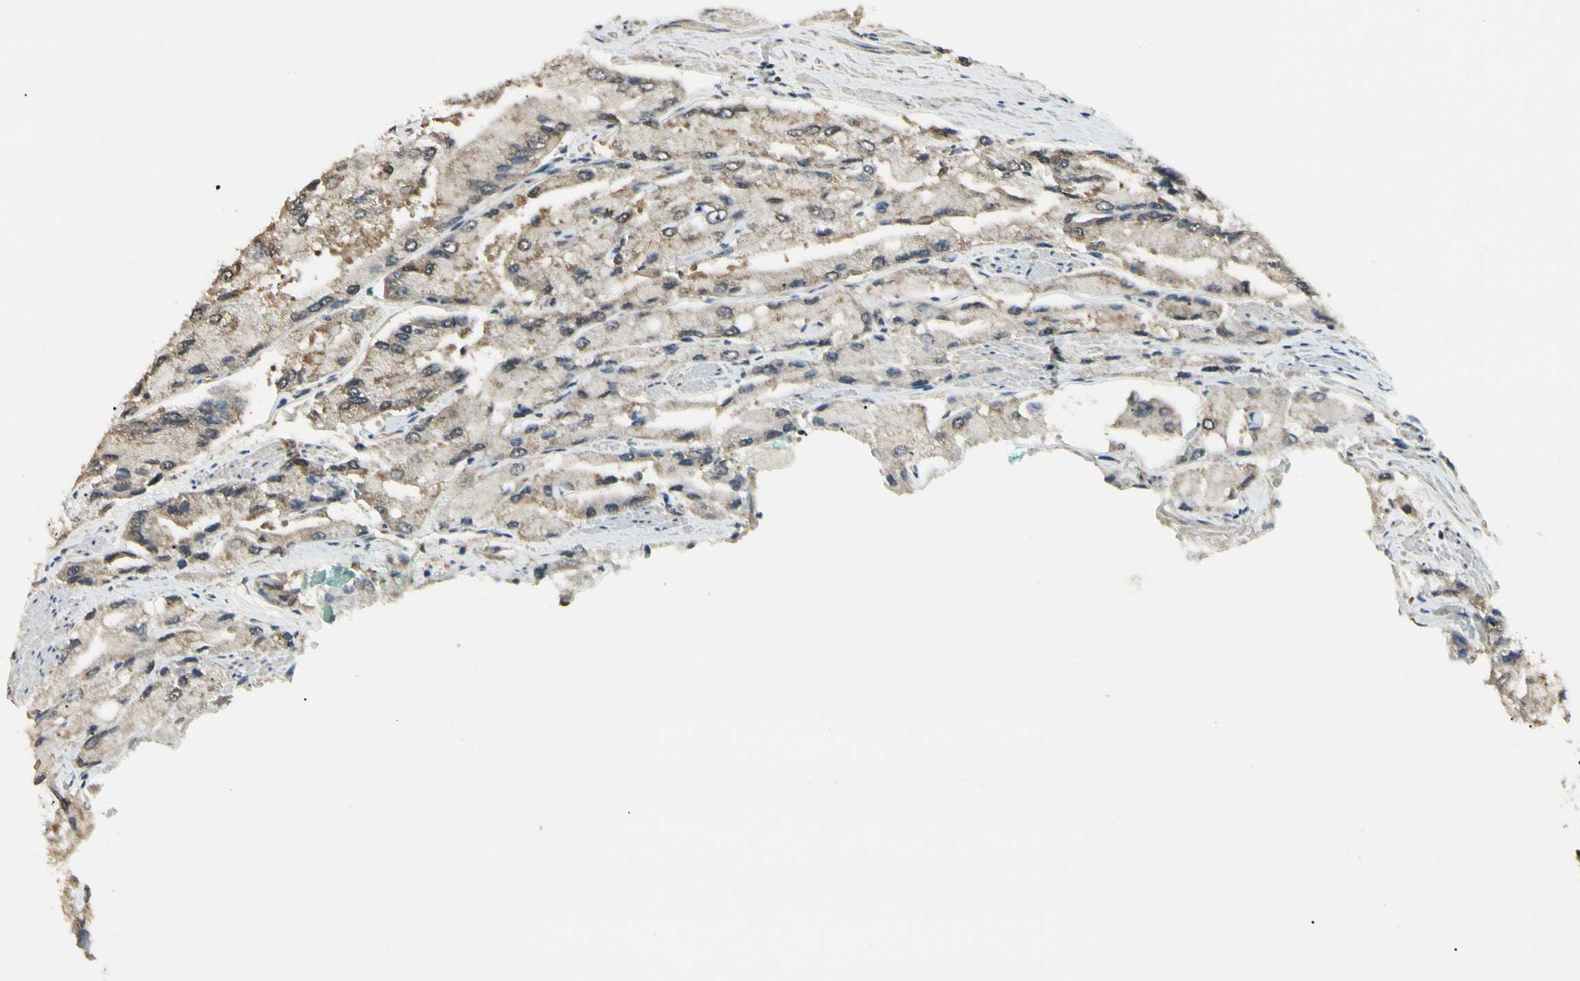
{"staining": {"intensity": "weak", "quantity": ">75%", "location": "cytoplasmic/membranous"}, "tissue": "prostate cancer", "cell_type": "Tumor cells", "image_type": "cancer", "snomed": [{"axis": "morphology", "description": "Adenocarcinoma, High grade"}, {"axis": "topography", "description": "Prostate"}], "caption": "A high-resolution photomicrograph shows immunohistochemistry (IHC) staining of prostate cancer, which reveals weak cytoplasmic/membranous positivity in approximately >75% of tumor cells.", "gene": "SGCA", "patient": {"sex": "male", "age": 58}}